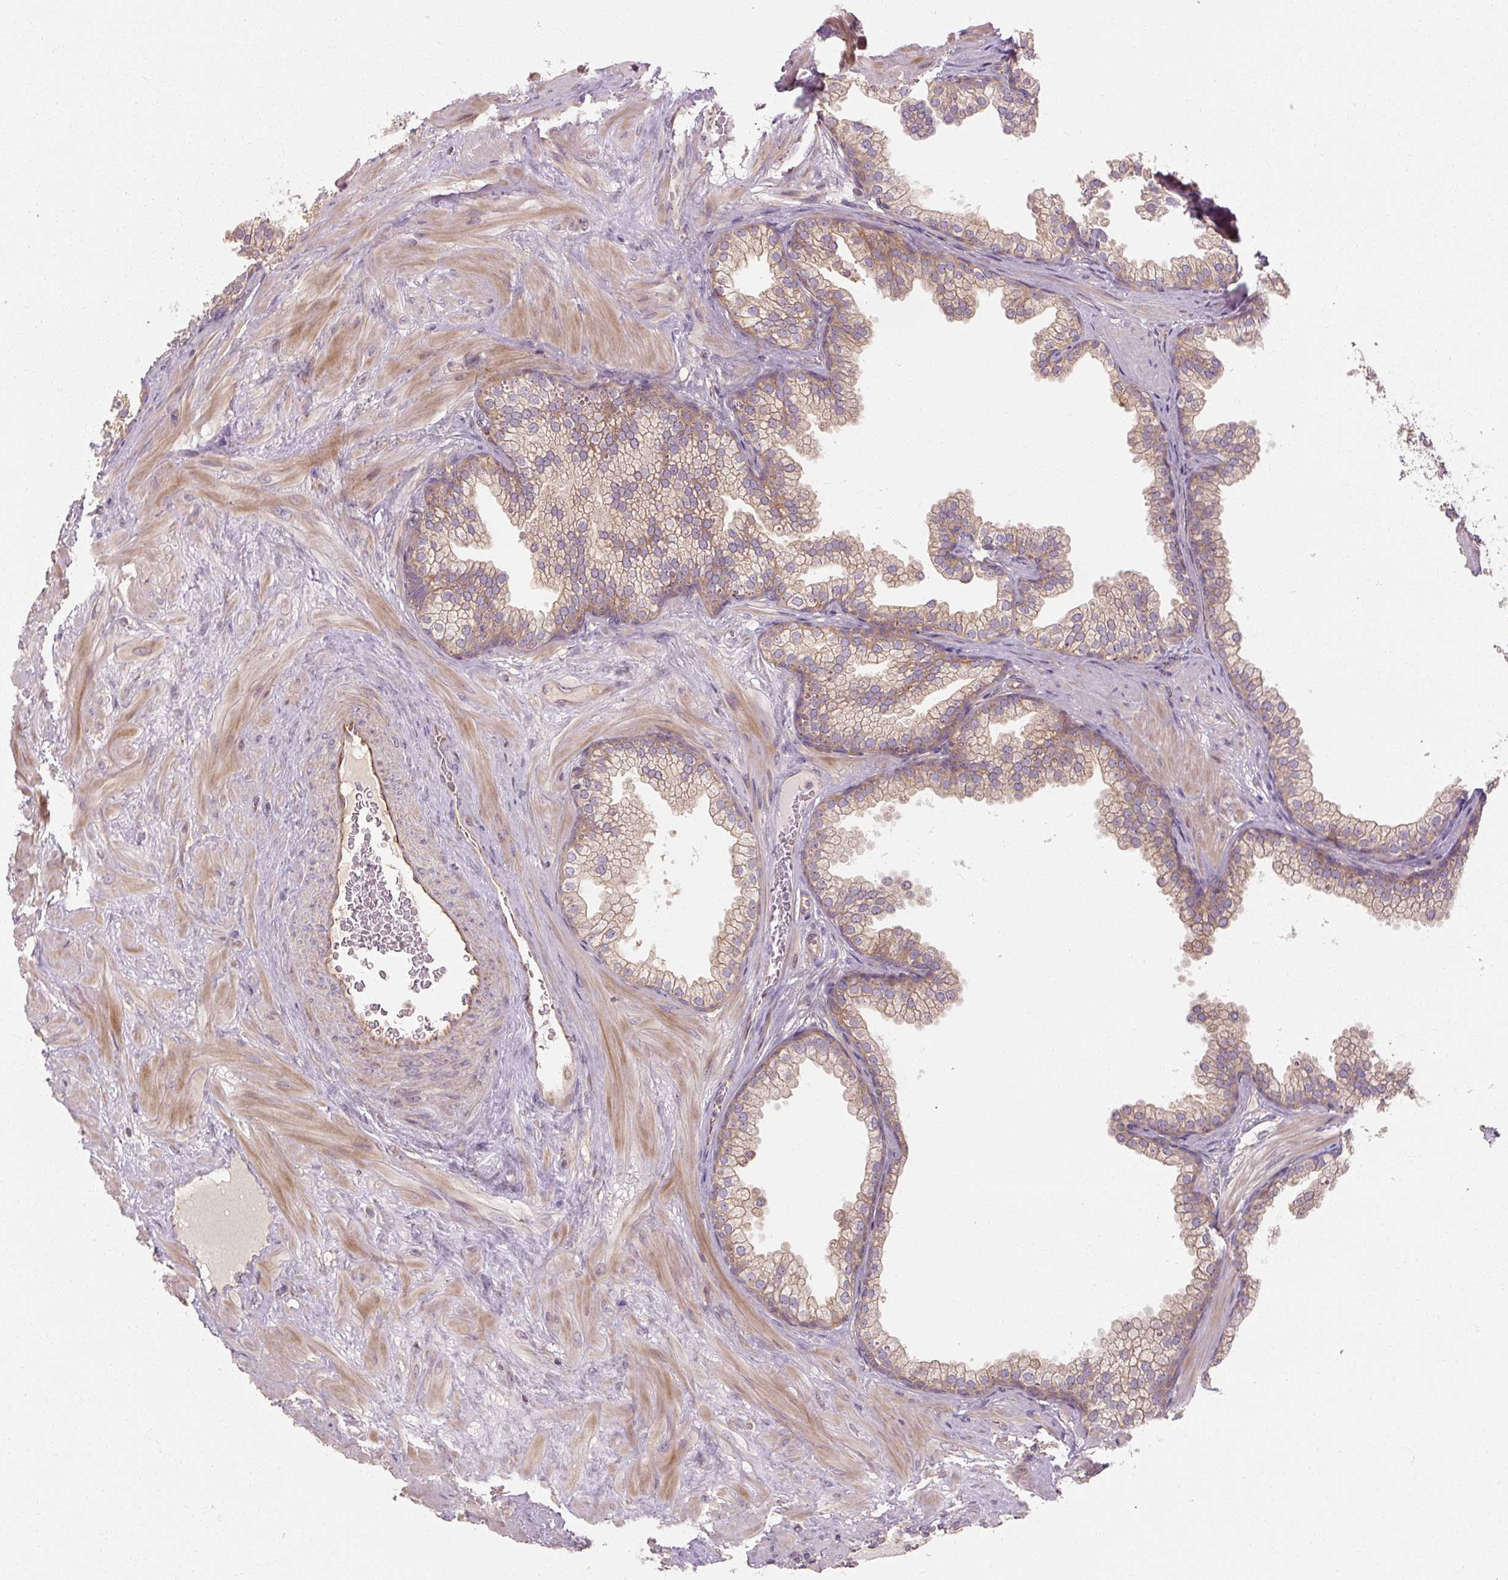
{"staining": {"intensity": "moderate", "quantity": "25%-75%", "location": "cytoplasmic/membranous"}, "tissue": "prostate", "cell_type": "Glandular cells", "image_type": "normal", "snomed": [{"axis": "morphology", "description": "Normal tissue, NOS"}, {"axis": "topography", "description": "Prostate"}], "caption": "High-magnification brightfield microscopy of normal prostate stained with DAB (3,3'-diaminobenzidine) (brown) and counterstained with hematoxylin (blue). glandular cells exhibit moderate cytoplasmic/membranous staining is seen in about25%-75% of cells. Using DAB (brown) and hematoxylin (blue) stains, captured at high magnification using brightfield microscopy.", "gene": "RB1CC1", "patient": {"sex": "male", "age": 37}}